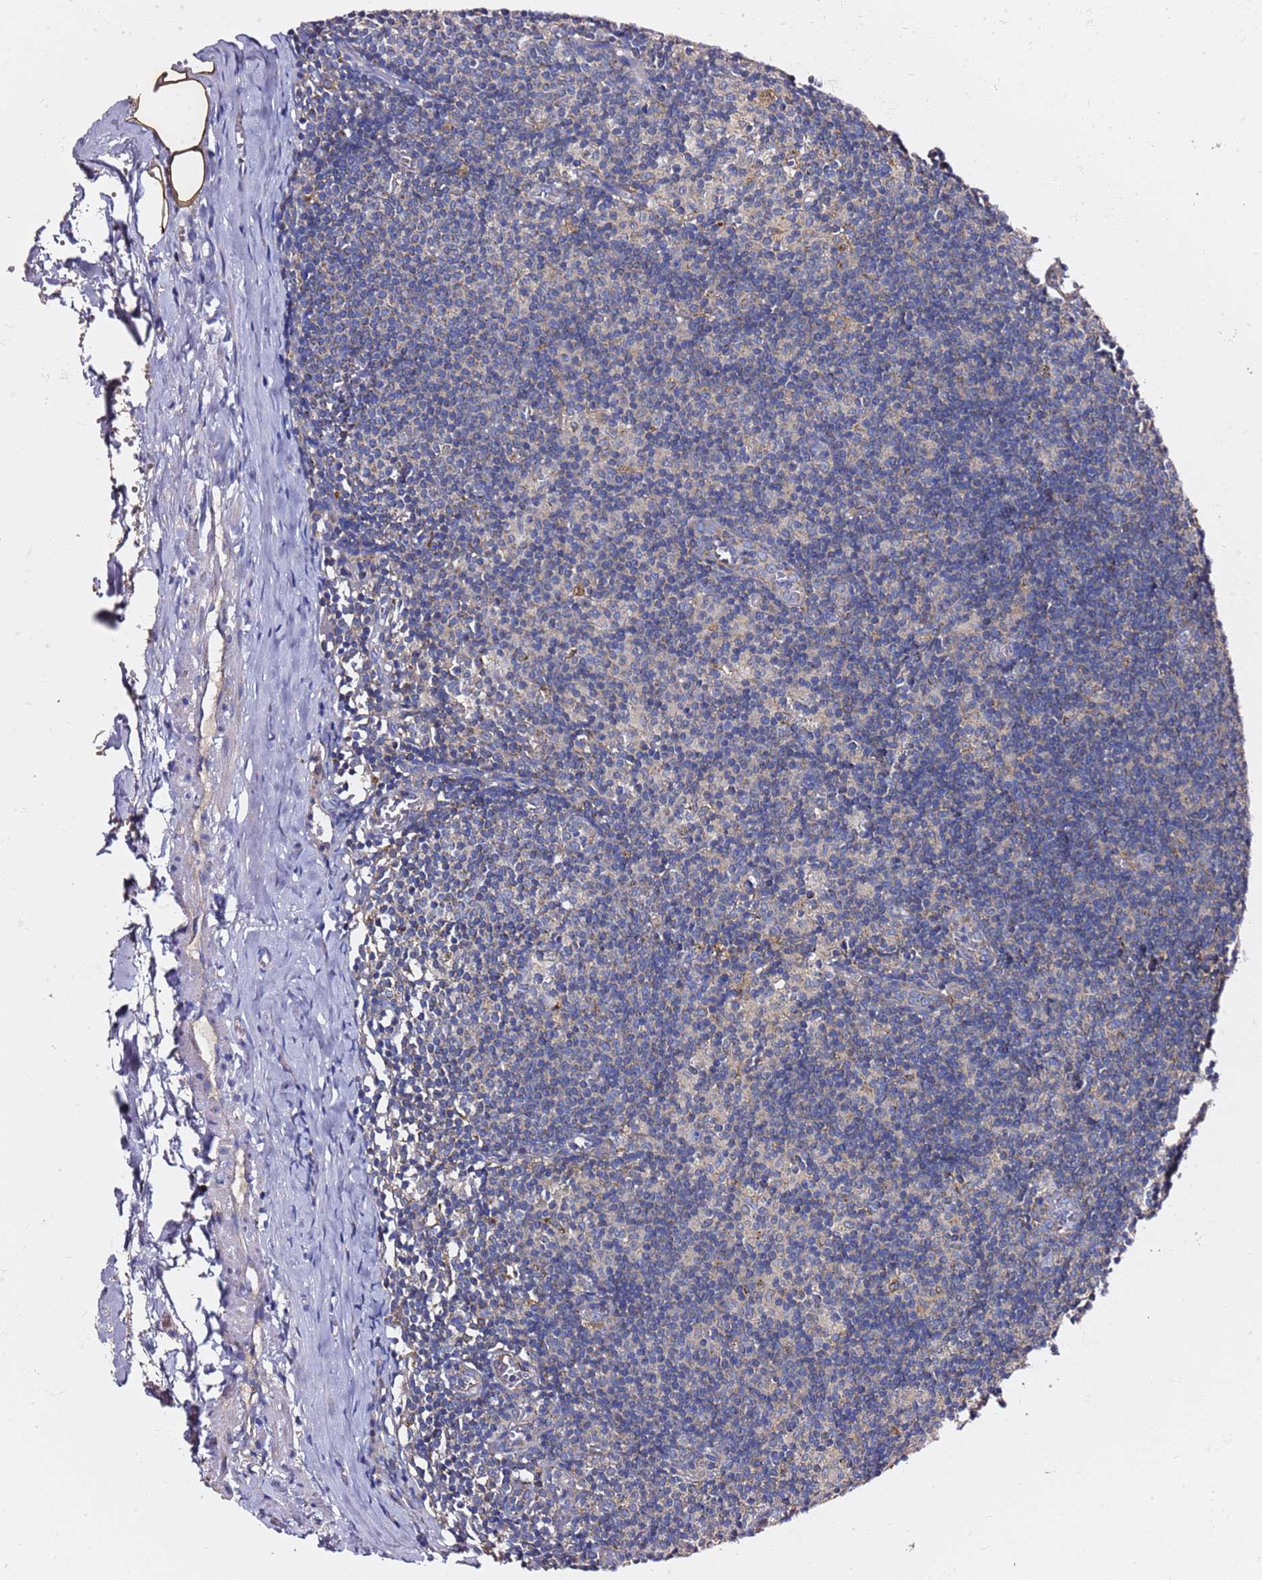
{"staining": {"intensity": "negative", "quantity": "none", "location": "none"}, "tissue": "lymph node", "cell_type": "Germinal center cells", "image_type": "normal", "snomed": [{"axis": "morphology", "description": "Normal tissue, NOS"}, {"axis": "topography", "description": "Lymph node"}], "caption": "The micrograph reveals no significant expression in germinal center cells of lymph node.", "gene": "C19orf12", "patient": {"sex": "female", "age": 42}}